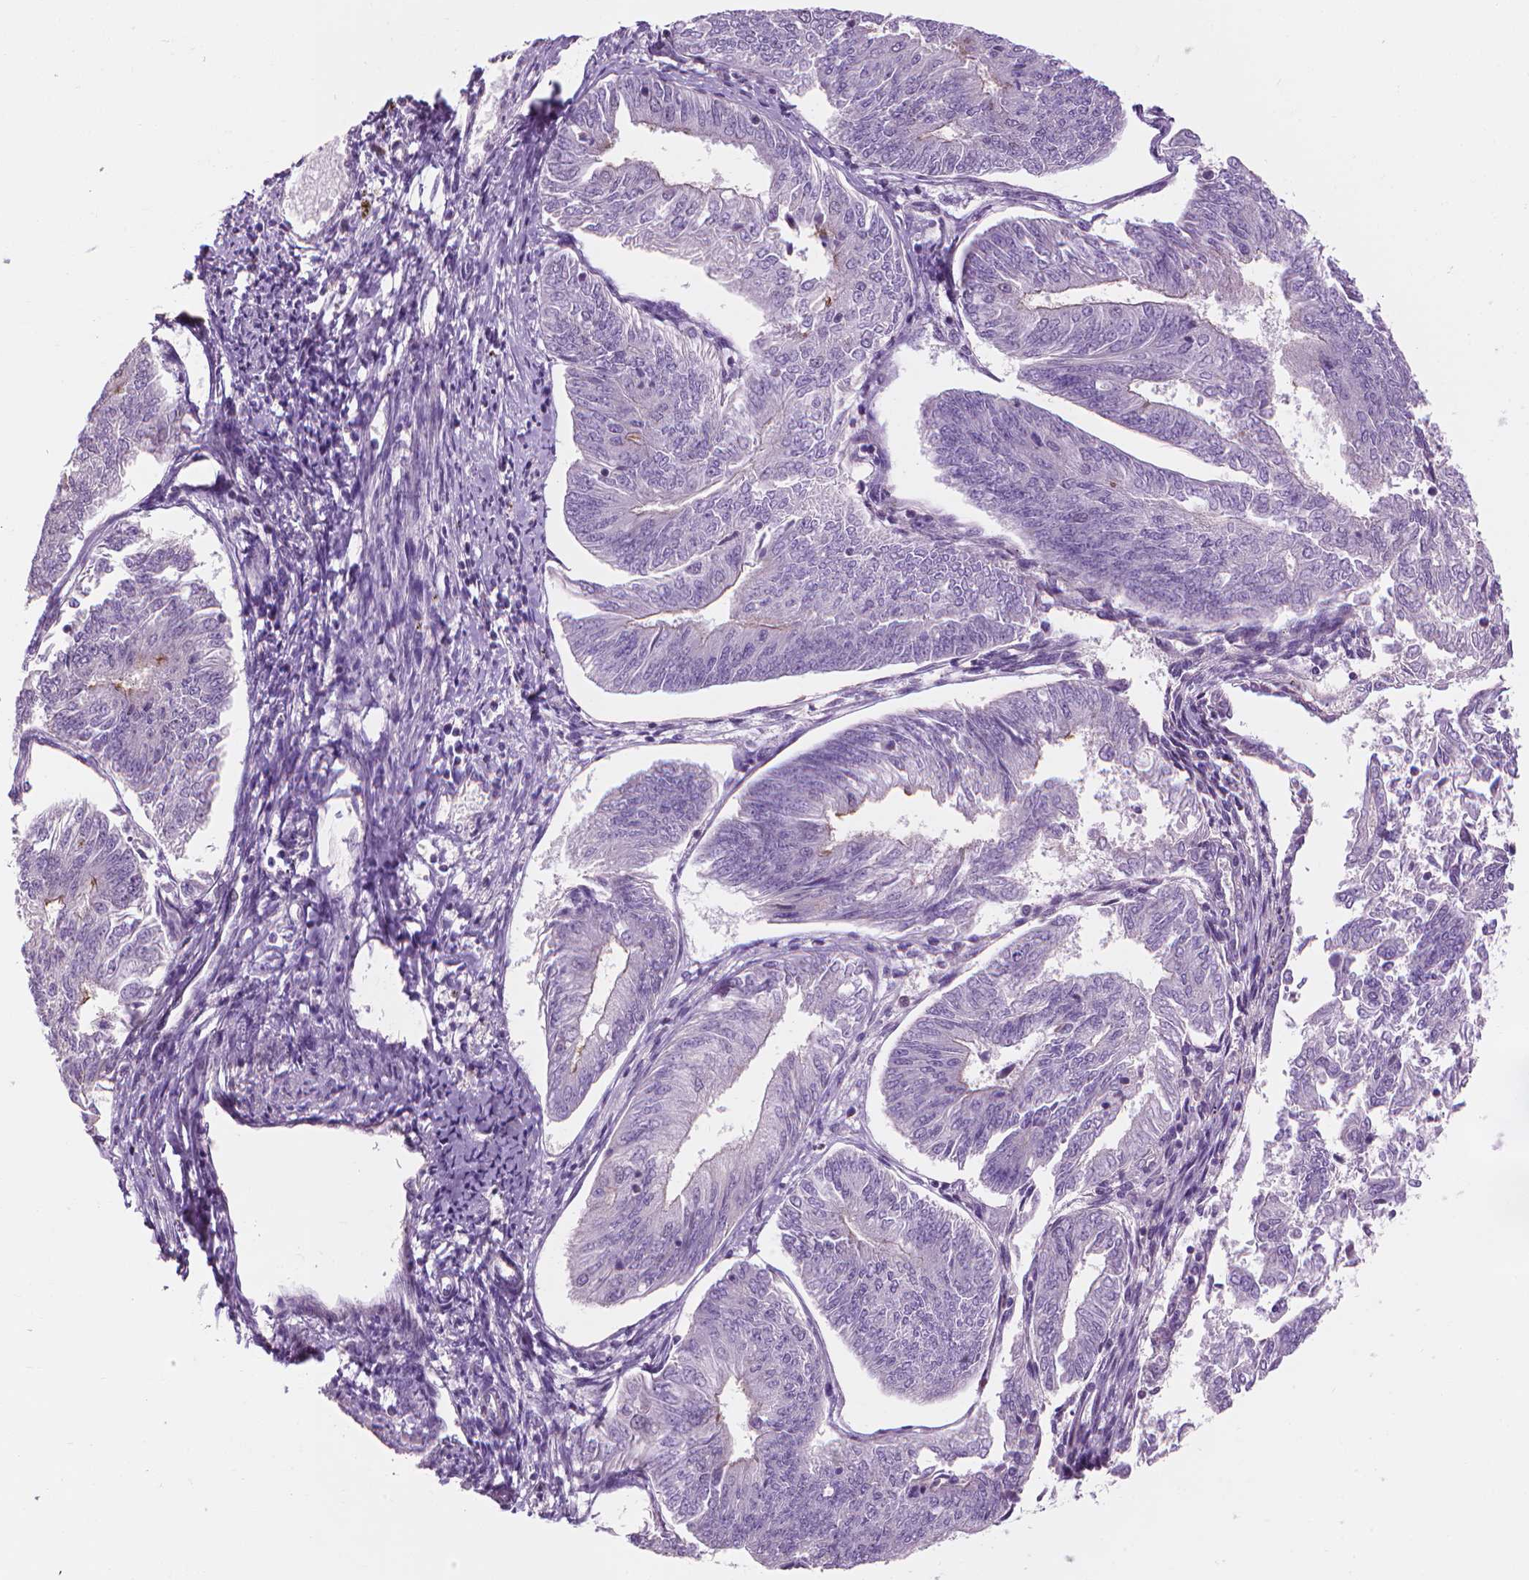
{"staining": {"intensity": "negative", "quantity": "none", "location": "none"}, "tissue": "endometrial cancer", "cell_type": "Tumor cells", "image_type": "cancer", "snomed": [{"axis": "morphology", "description": "Adenocarcinoma, NOS"}, {"axis": "topography", "description": "Endometrium"}], "caption": "A high-resolution image shows IHC staining of endometrial cancer (adenocarcinoma), which exhibits no significant positivity in tumor cells.", "gene": "SAXO2", "patient": {"sex": "female", "age": 58}}